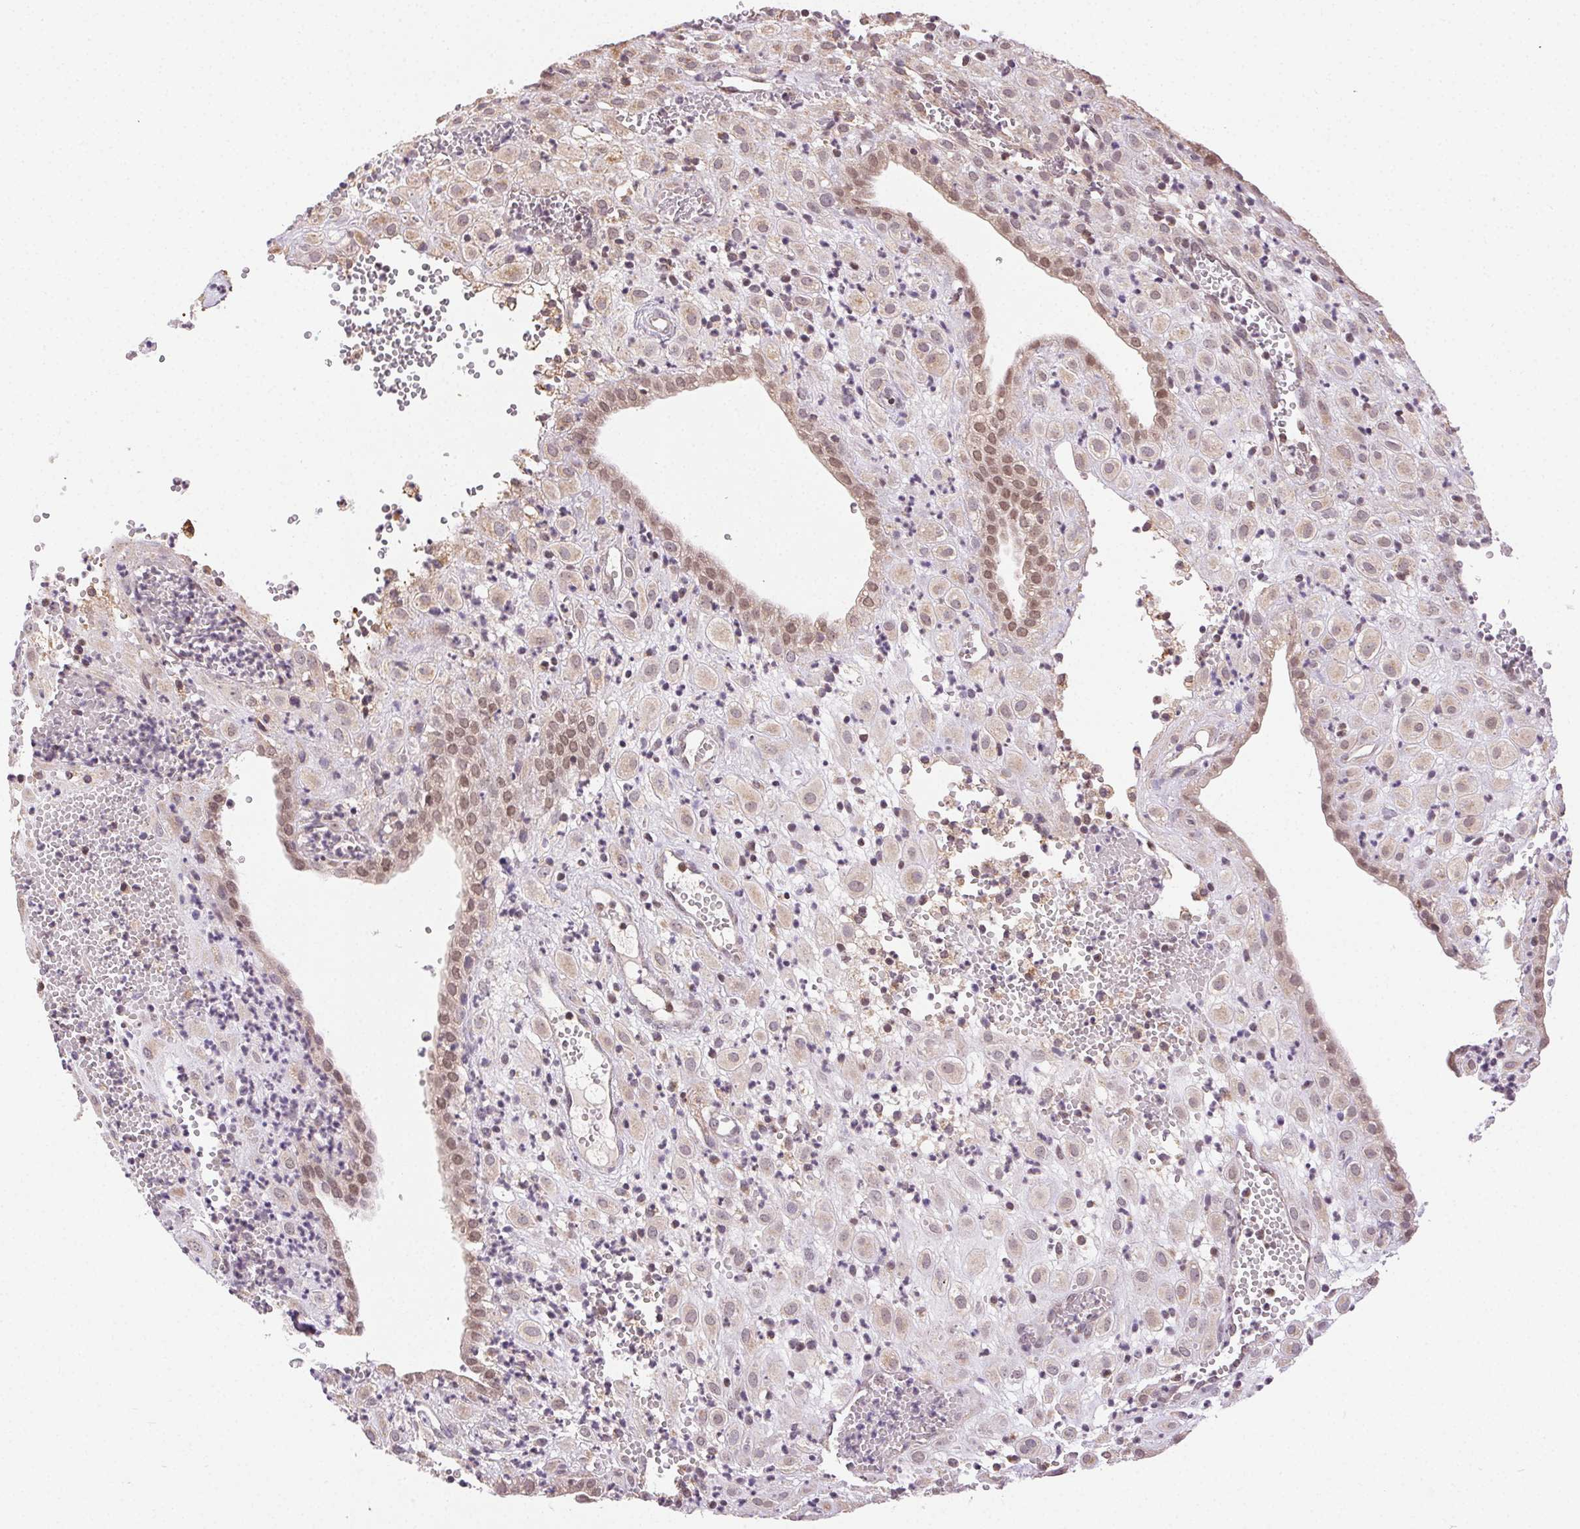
{"staining": {"intensity": "weak", "quantity": "<25%", "location": "cytoplasmic/membranous"}, "tissue": "placenta", "cell_type": "Decidual cells", "image_type": "normal", "snomed": [{"axis": "morphology", "description": "Normal tissue, NOS"}, {"axis": "topography", "description": "Placenta"}], "caption": "DAB immunohistochemical staining of unremarkable human placenta shows no significant expression in decidual cells. Nuclei are stained in blue.", "gene": "PIWIL4", "patient": {"sex": "female", "age": 24}}